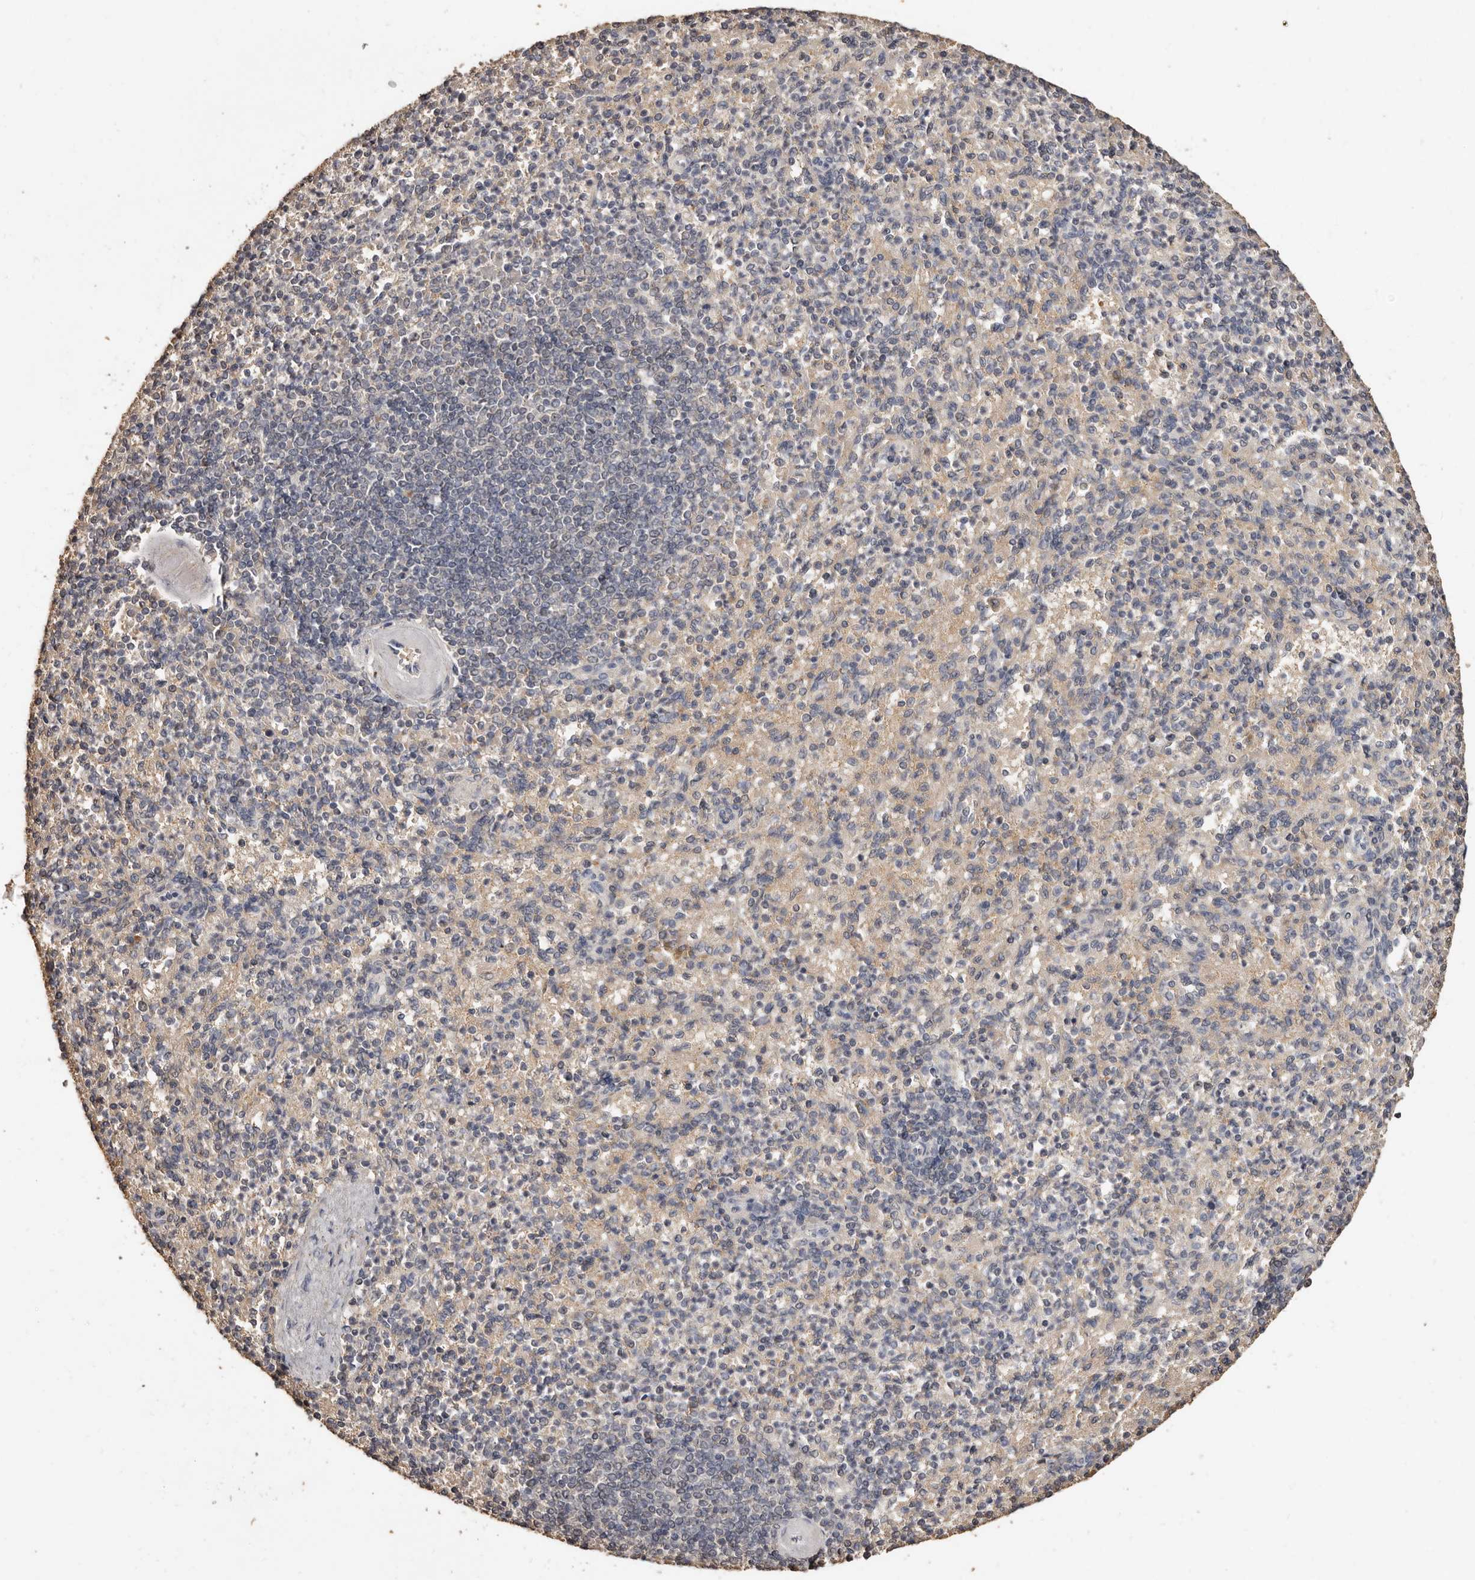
{"staining": {"intensity": "negative", "quantity": "none", "location": "none"}, "tissue": "spleen", "cell_type": "Cells in red pulp", "image_type": "normal", "snomed": [{"axis": "morphology", "description": "Normal tissue, NOS"}, {"axis": "topography", "description": "Spleen"}], "caption": "Photomicrograph shows no protein staining in cells in red pulp of benign spleen.", "gene": "INAVA", "patient": {"sex": "female", "age": 74}}